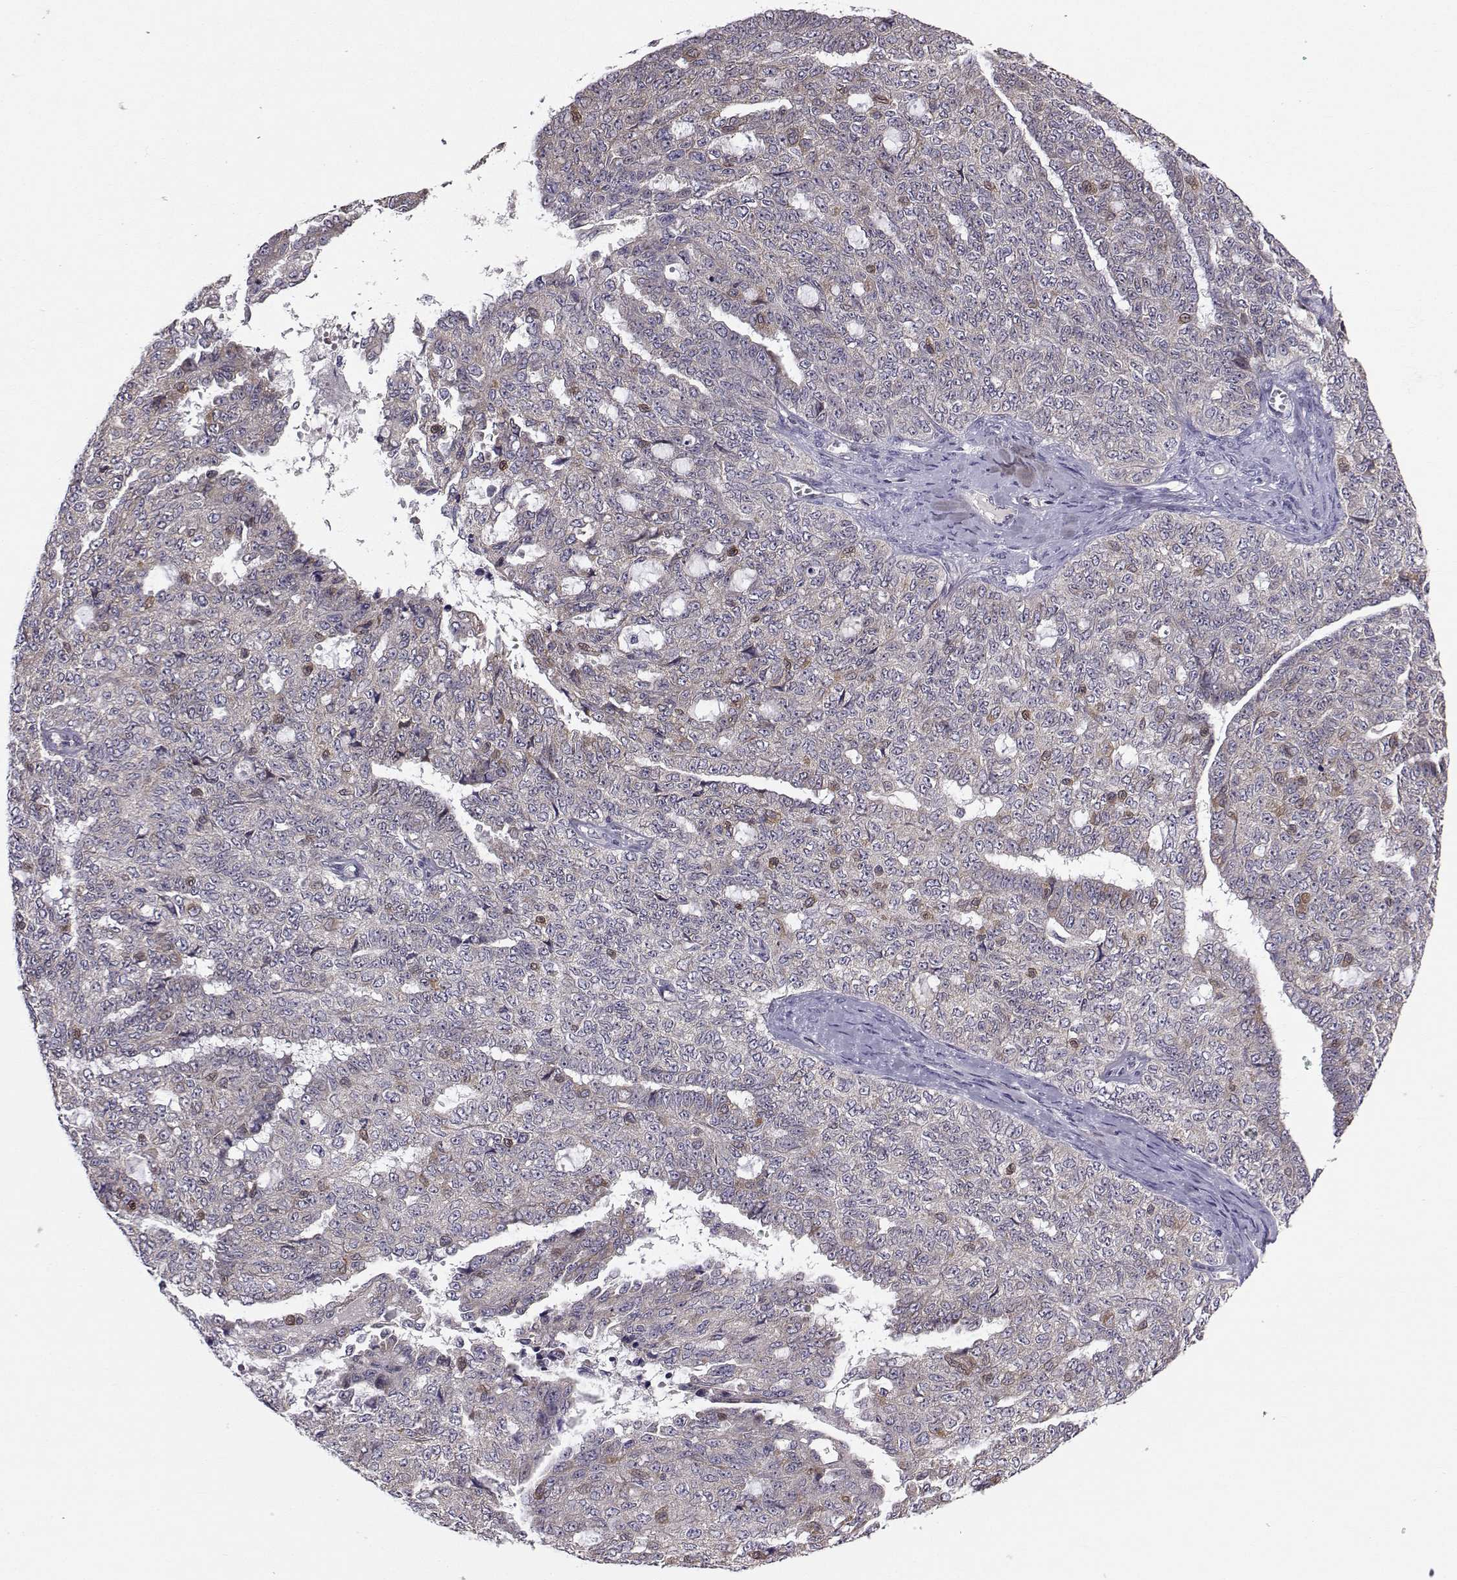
{"staining": {"intensity": "negative", "quantity": "none", "location": "none"}, "tissue": "ovarian cancer", "cell_type": "Tumor cells", "image_type": "cancer", "snomed": [{"axis": "morphology", "description": "Cystadenocarcinoma, serous, NOS"}, {"axis": "topography", "description": "Ovary"}], "caption": "DAB (3,3'-diaminobenzidine) immunohistochemical staining of ovarian cancer (serous cystadenocarcinoma) demonstrates no significant positivity in tumor cells.", "gene": "PEX5L", "patient": {"sex": "female", "age": 71}}